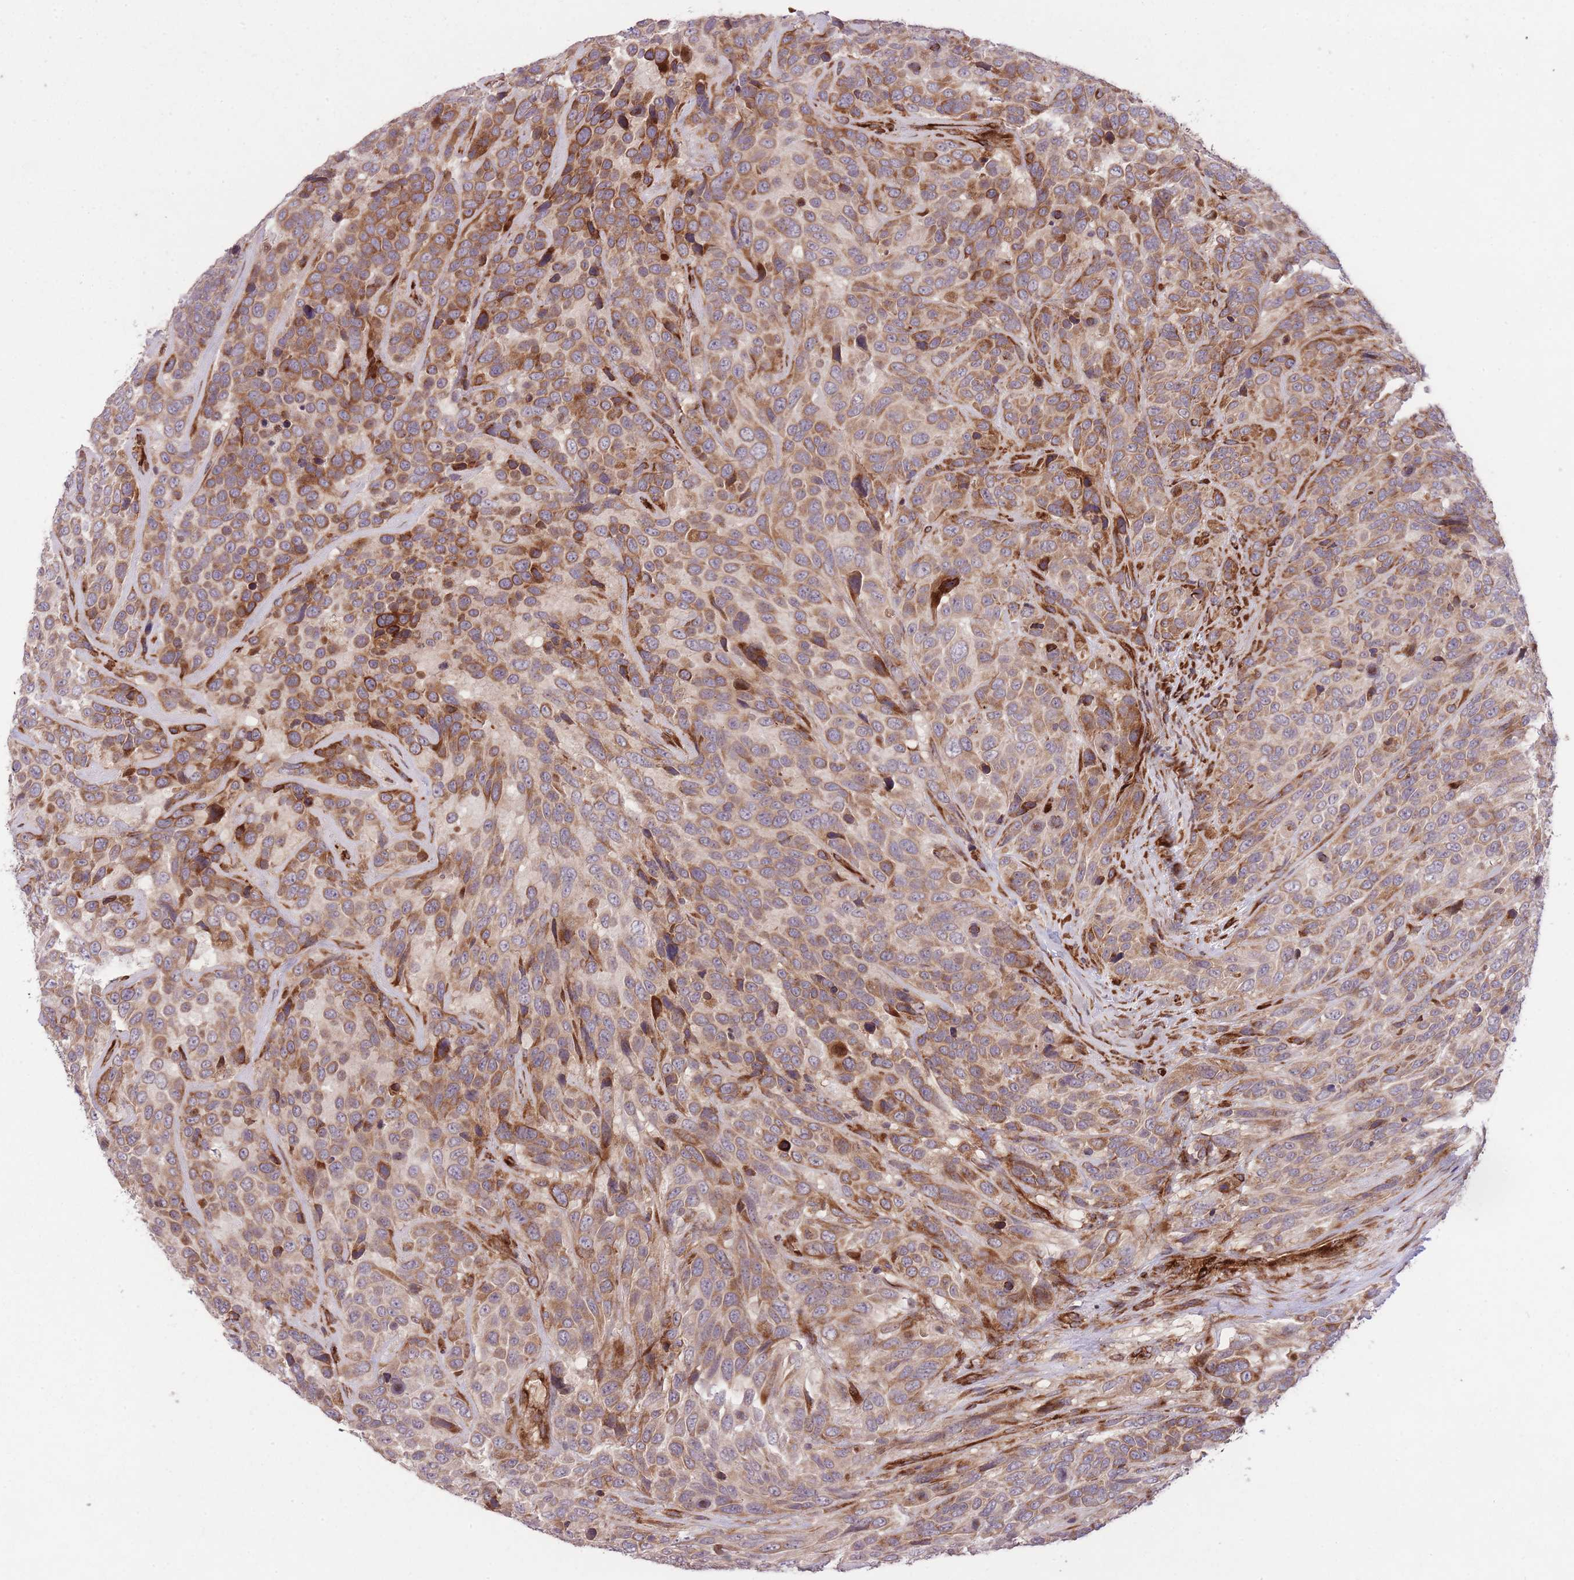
{"staining": {"intensity": "moderate", "quantity": ">75%", "location": "cytoplasmic/membranous"}, "tissue": "urothelial cancer", "cell_type": "Tumor cells", "image_type": "cancer", "snomed": [{"axis": "morphology", "description": "Urothelial carcinoma, High grade"}, {"axis": "topography", "description": "Urinary bladder"}], "caption": "Urothelial carcinoma (high-grade) stained with a brown dye displays moderate cytoplasmic/membranous positive expression in approximately >75% of tumor cells.", "gene": "CISH", "patient": {"sex": "female", "age": 70}}